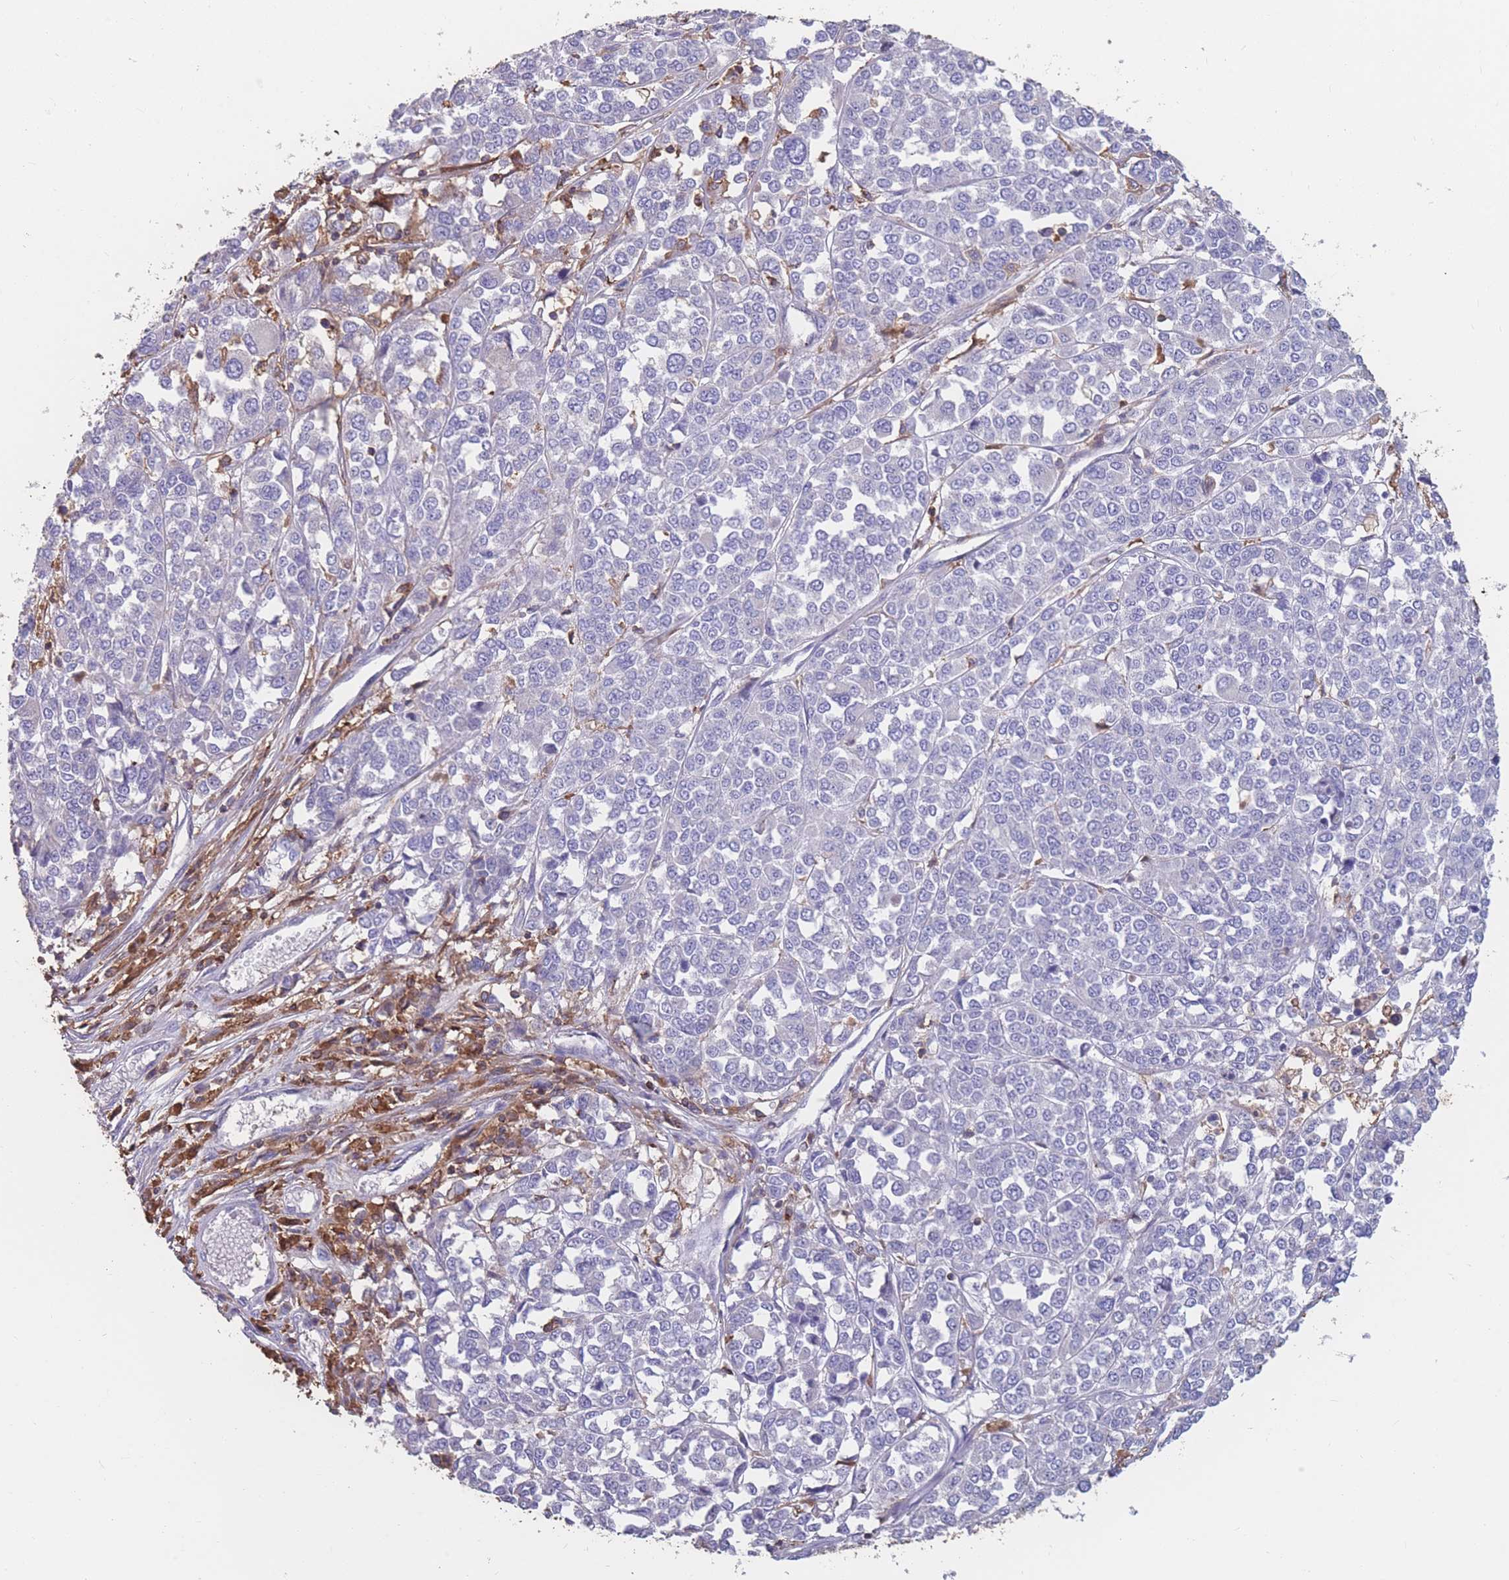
{"staining": {"intensity": "negative", "quantity": "none", "location": "none"}, "tissue": "melanoma", "cell_type": "Tumor cells", "image_type": "cancer", "snomed": [{"axis": "morphology", "description": "Malignant melanoma, Metastatic site"}, {"axis": "topography", "description": "Lymph node"}], "caption": "Photomicrograph shows no significant protein expression in tumor cells of malignant melanoma (metastatic site). (Brightfield microscopy of DAB (3,3'-diaminobenzidine) immunohistochemistry (IHC) at high magnification).", "gene": "CD33", "patient": {"sex": "male", "age": 44}}